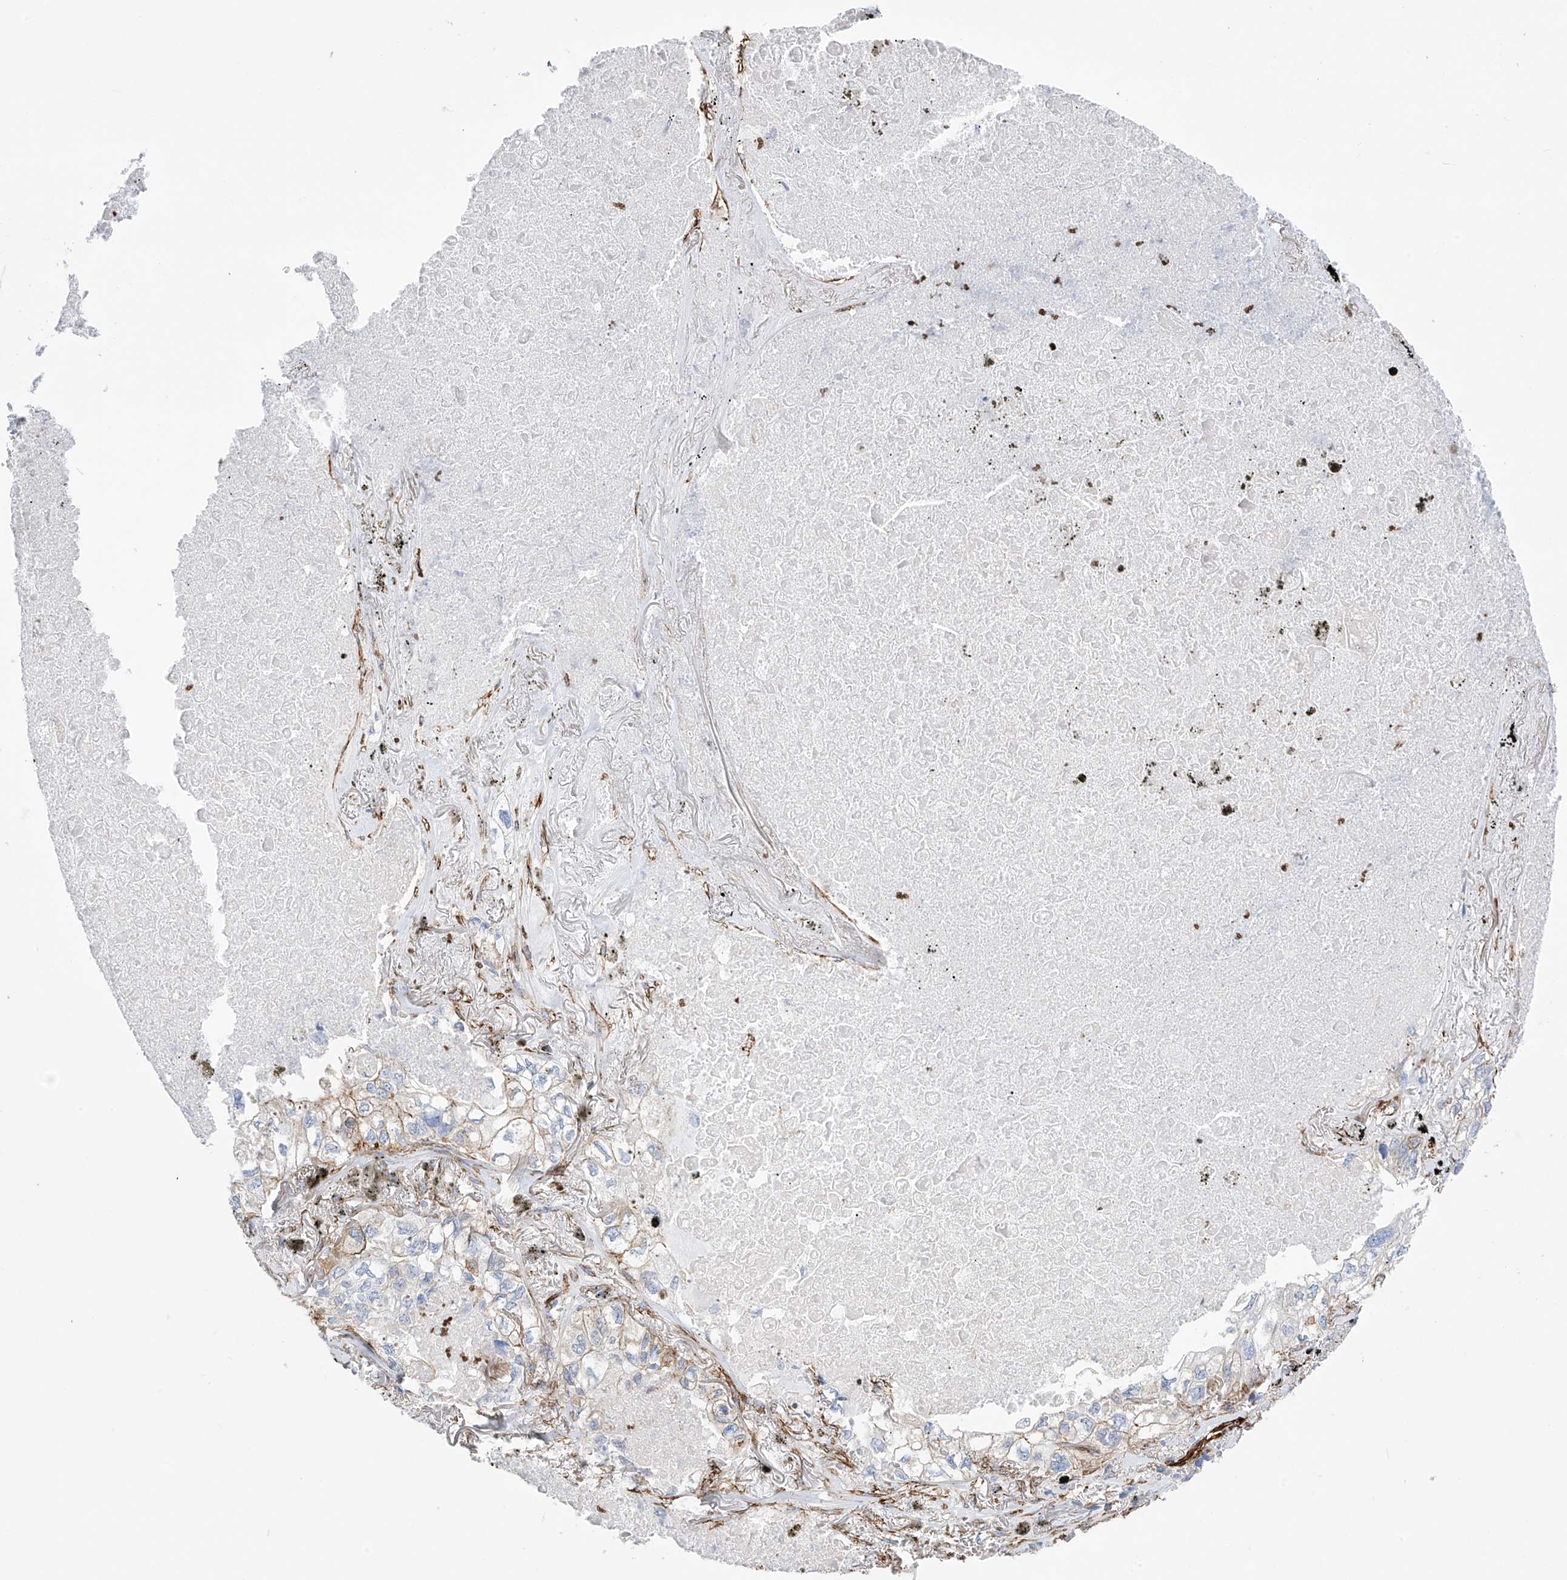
{"staining": {"intensity": "negative", "quantity": "none", "location": "none"}, "tissue": "lung cancer", "cell_type": "Tumor cells", "image_type": "cancer", "snomed": [{"axis": "morphology", "description": "Adenocarcinoma, NOS"}, {"axis": "topography", "description": "Lung"}], "caption": "This is a image of immunohistochemistry staining of lung cancer, which shows no expression in tumor cells. (Stains: DAB (3,3'-diaminobenzidine) IHC with hematoxylin counter stain, Microscopy: brightfield microscopy at high magnification).", "gene": "UBTD1", "patient": {"sex": "male", "age": 65}}